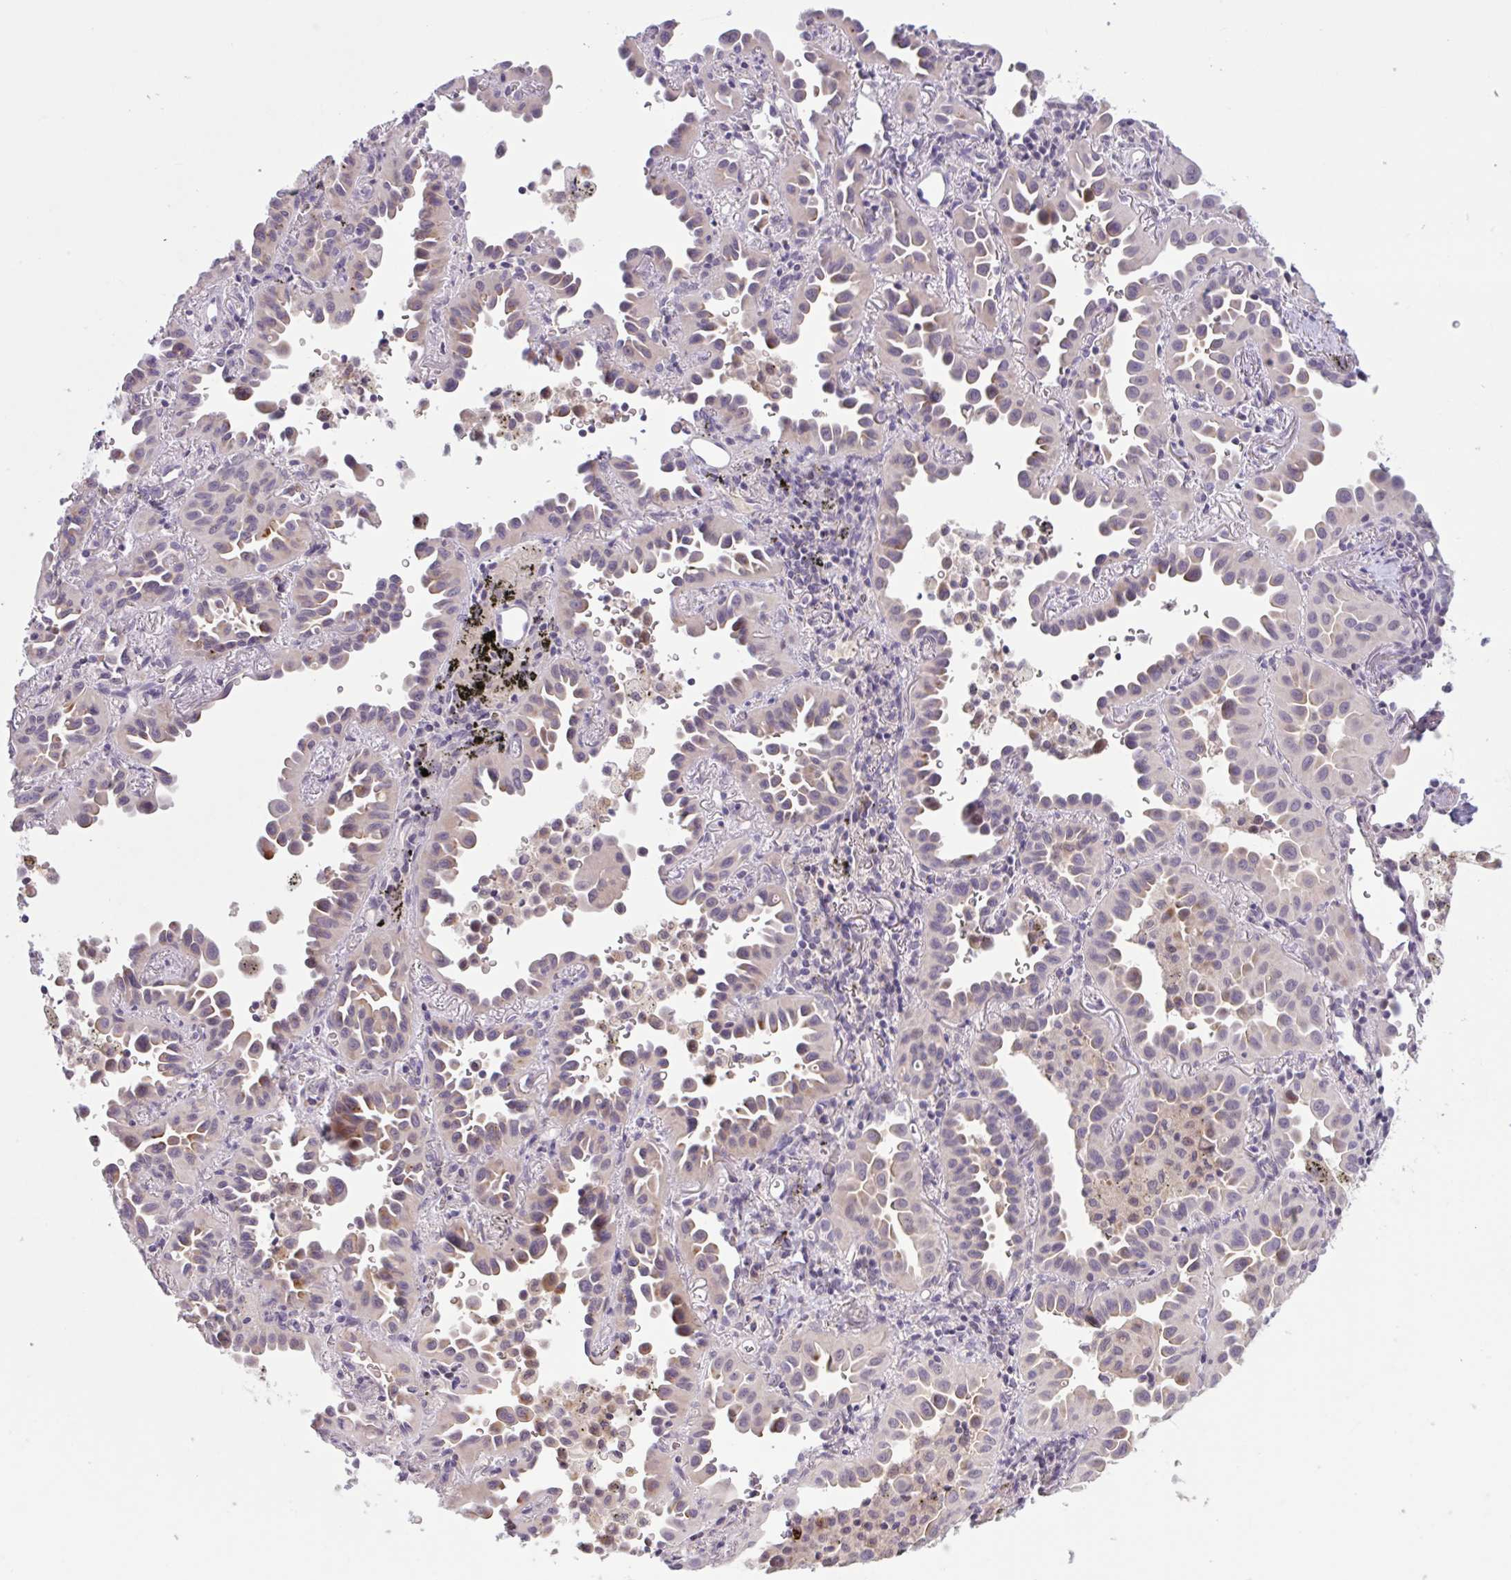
{"staining": {"intensity": "weak", "quantity": "25%-75%", "location": "cytoplasmic/membranous"}, "tissue": "lung cancer", "cell_type": "Tumor cells", "image_type": "cancer", "snomed": [{"axis": "morphology", "description": "Adenocarcinoma, NOS"}, {"axis": "topography", "description": "Lung"}], "caption": "This is a photomicrograph of IHC staining of adenocarcinoma (lung), which shows weak staining in the cytoplasmic/membranous of tumor cells.", "gene": "RFPL4B", "patient": {"sex": "male", "age": 68}}